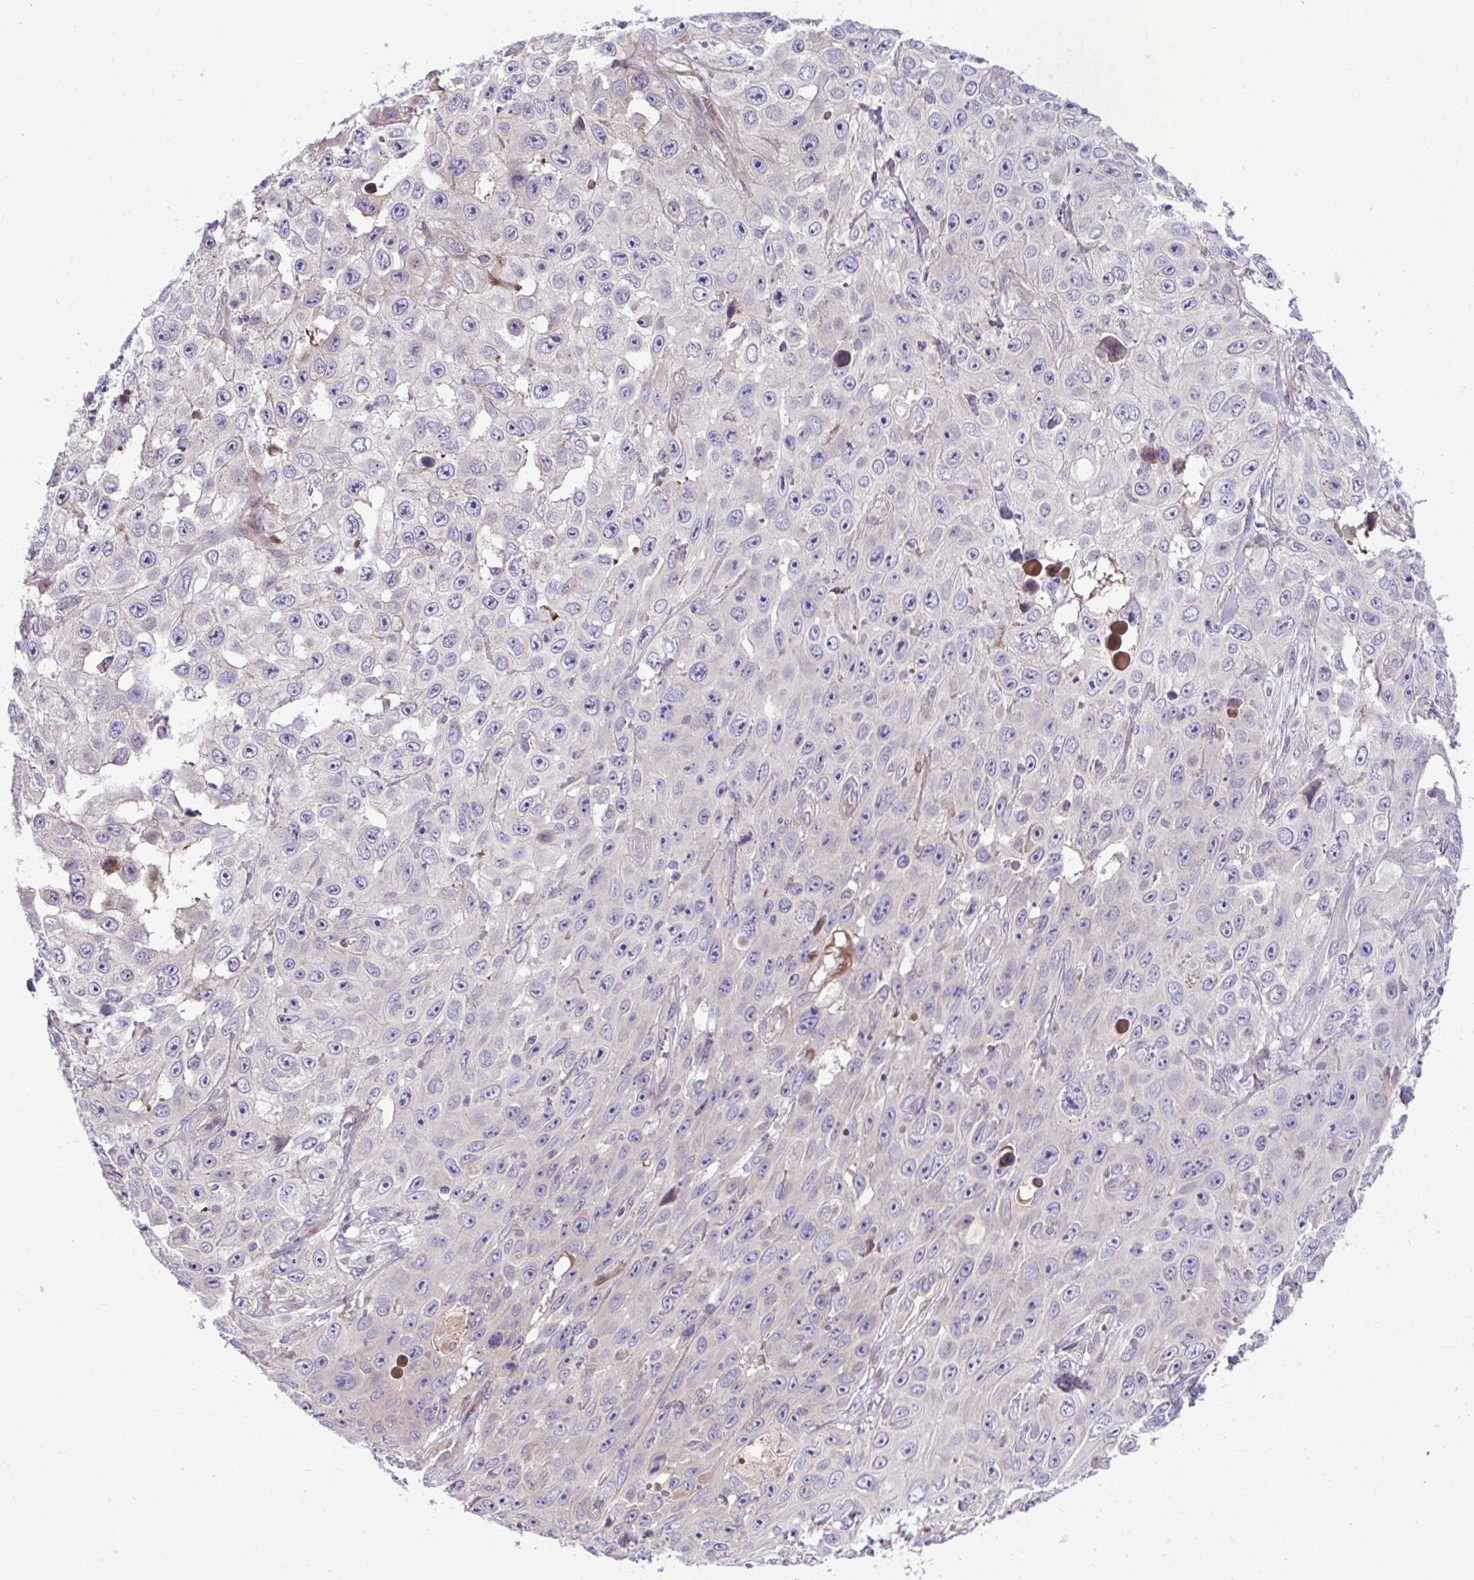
{"staining": {"intensity": "negative", "quantity": "none", "location": "none"}, "tissue": "skin cancer", "cell_type": "Tumor cells", "image_type": "cancer", "snomed": [{"axis": "morphology", "description": "Squamous cell carcinoma, NOS"}, {"axis": "topography", "description": "Skin"}], "caption": "Immunohistochemical staining of human skin squamous cell carcinoma demonstrates no significant expression in tumor cells.", "gene": "ZSCAN9", "patient": {"sex": "male", "age": 82}}